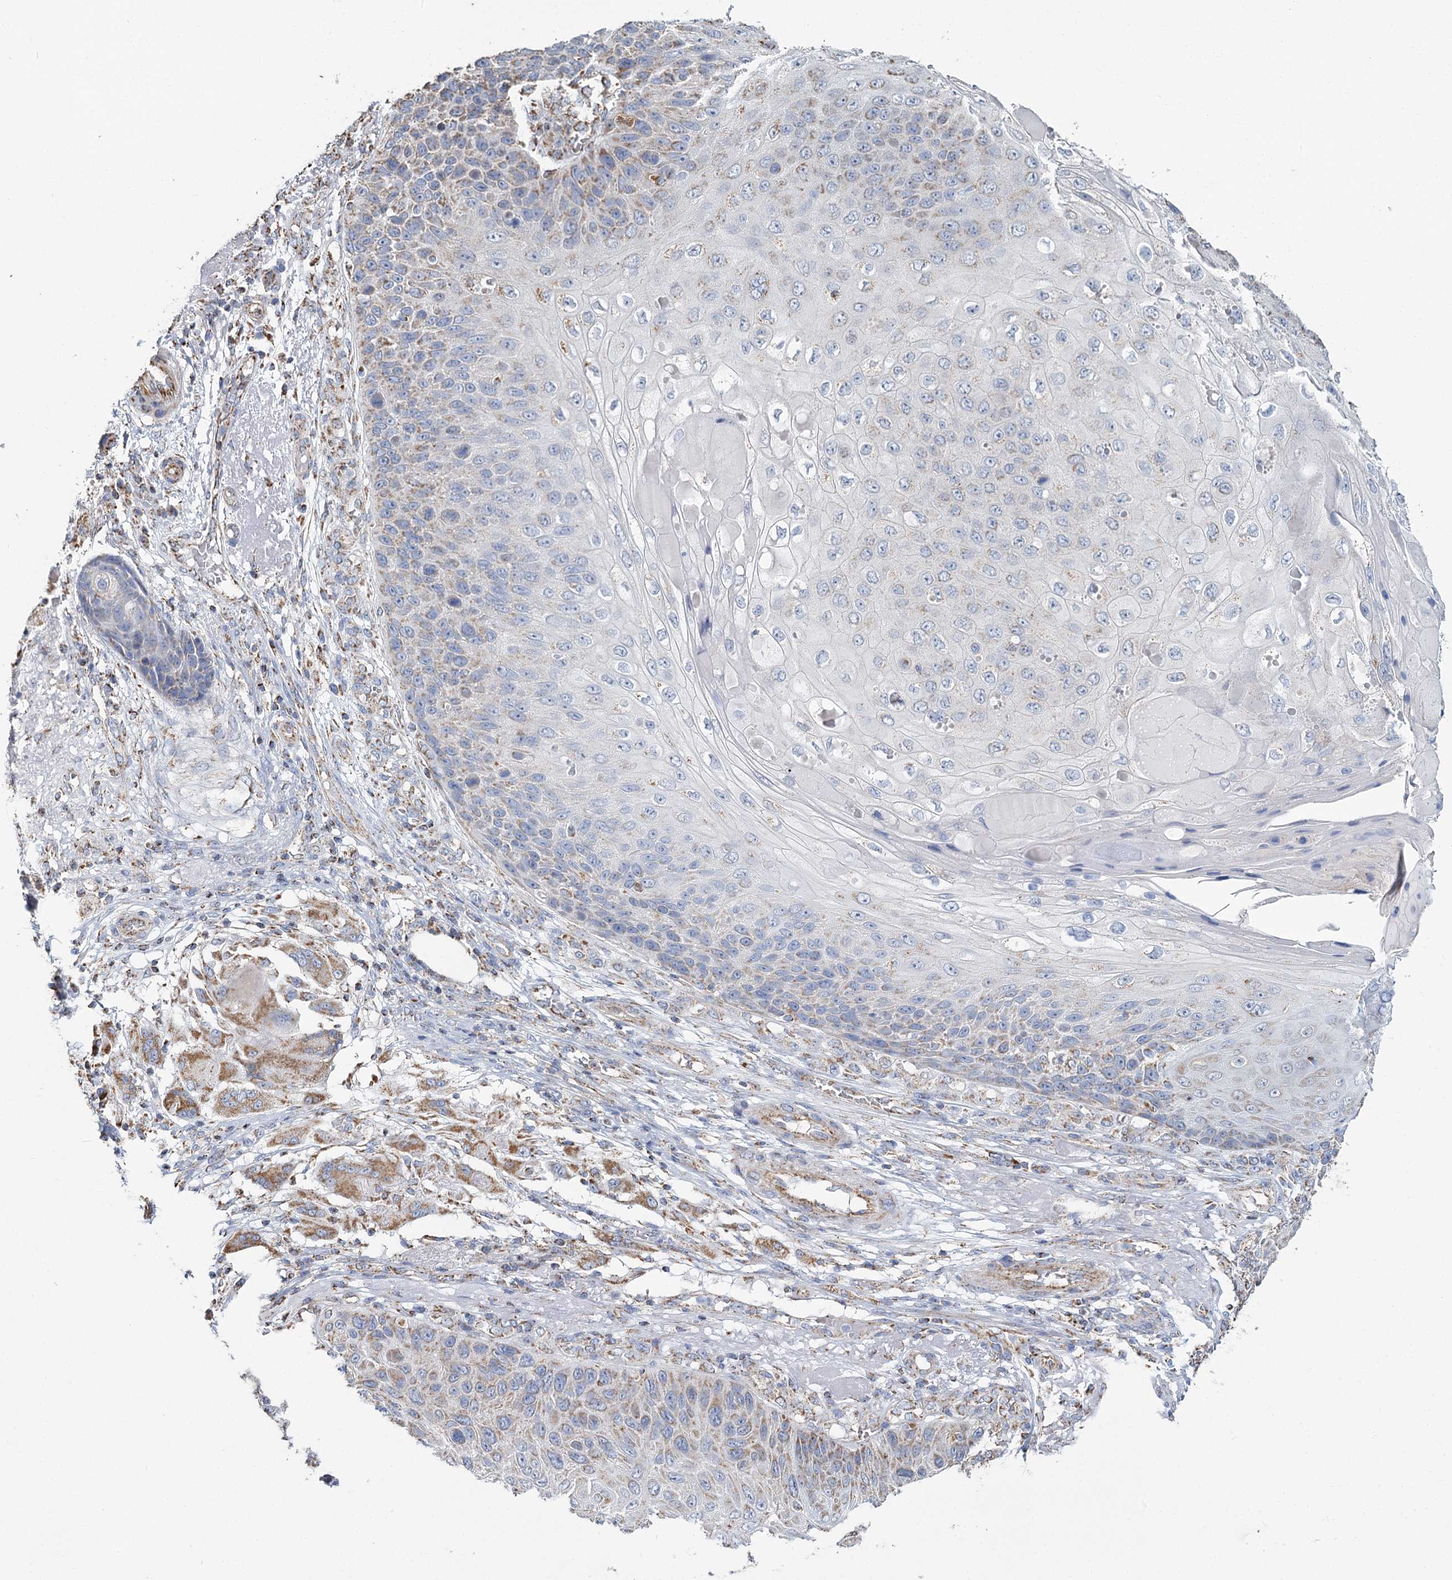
{"staining": {"intensity": "weak", "quantity": "<25%", "location": "cytoplasmic/membranous"}, "tissue": "skin cancer", "cell_type": "Tumor cells", "image_type": "cancer", "snomed": [{"axis": "morphology", "description": "Squamous cell carcinoma, NOS"}, {"axis": "topography", "description": "Skin"}], "caption": "A histopathology image of human squamous cell carcinoma (skin) is negative for staining in tumor cells. (Brightfield microscopy of DAB (3,3'-diaminobenzidine) immunohistochemistry at high magnification).", "gene": "MRPL44", "patient": {"sex": "female", "age": 88}}